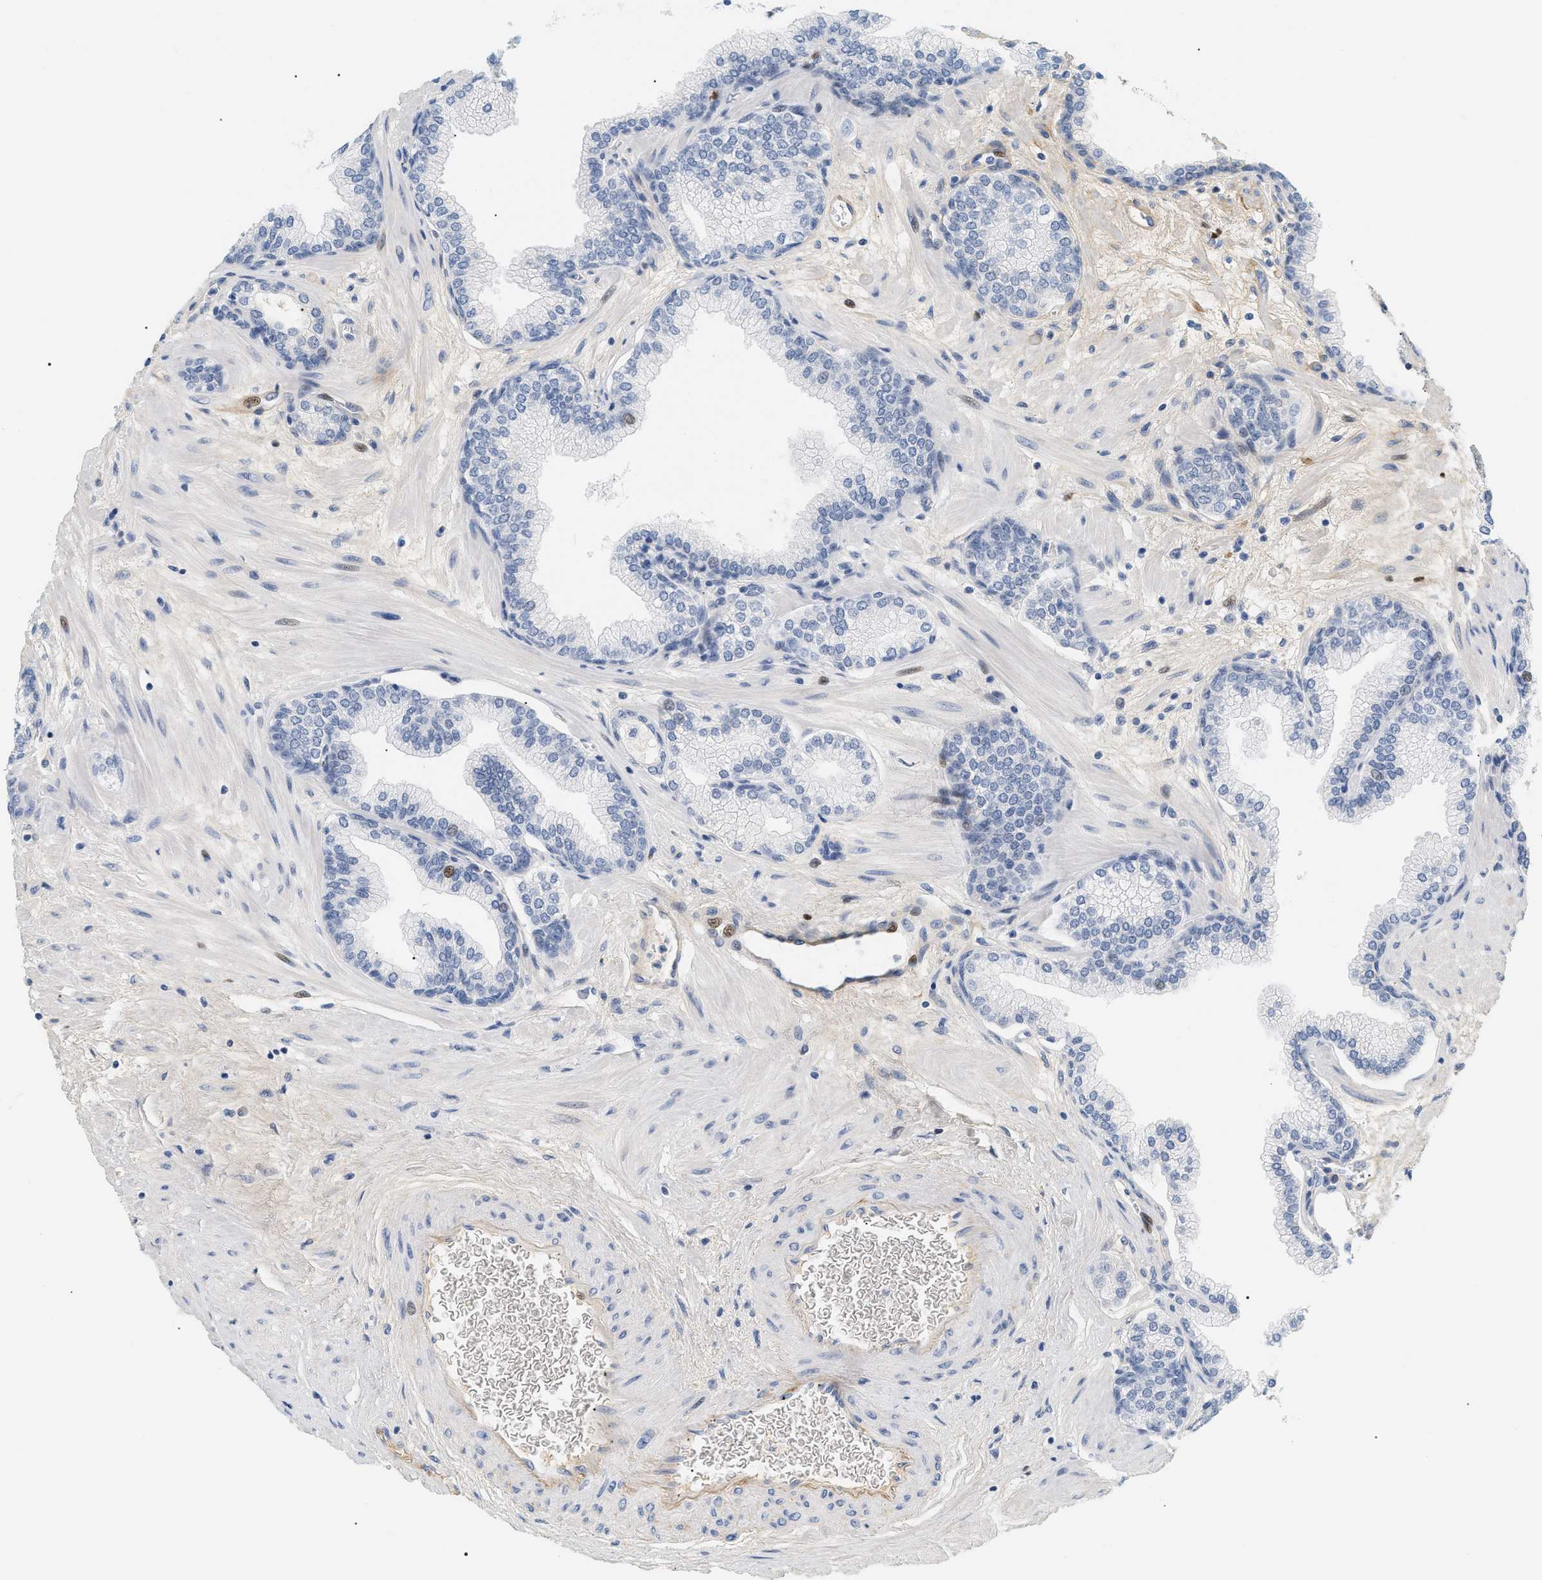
{"staining": {"intensity": "negative", "quantity": "none", "location": "none"}, "tissue": "prostate", "cell_type": "Glandular cells", "image_type": "normal", "snomed": [{"axis": "morphology", "description": "Normal tissue, NOS"}, {"axis": "morphology", "description": "Urothelial carcinoma, Low grade"}, {"axis": "topography", "description": "Urinary bladder"}, {"axis": "topography", "description": "Prostate"}], "caption": "DAB (3,3'-diaminobenzidine) immunohistochemical staining of normal human prostate reveals no significant positivity in glandular cells.", "gene": "CFH", "patient": {"sex": "male", "age": 60}}